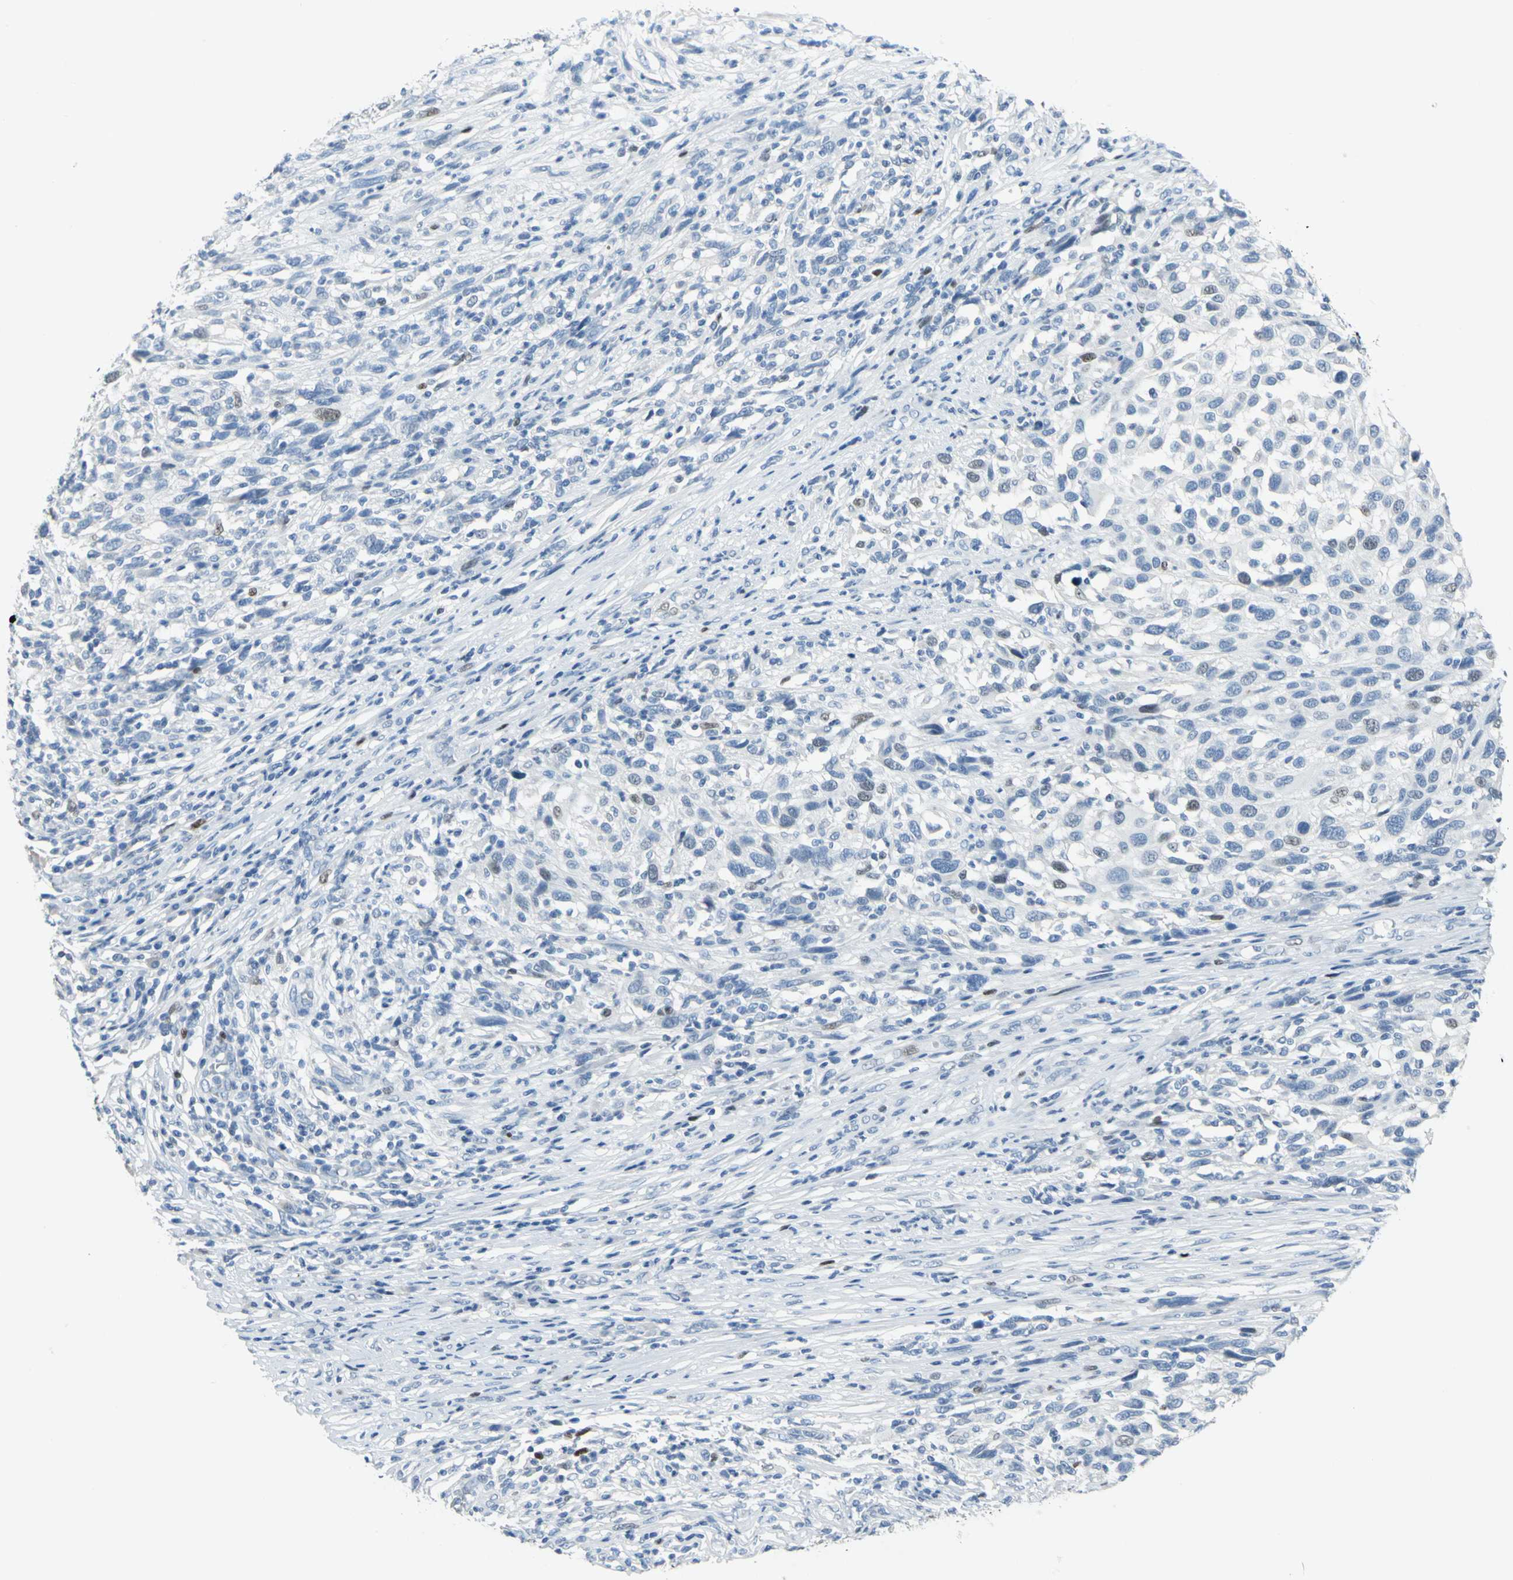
{"staining": {"intensity": "weak", "quantity": "<25%", "location": "nuclear"}, "tissue": "melanoma", "cell_type": "Tumor cells", "image_type": "cancer", "snomed": [{"axis": "morphology", "description": "Malignant melanoma, Metastatic site"}, {"axis": "topography", "description": "Lymph node"}], "caption": "DAB immunohistochemical staining of human melanoma reveals no significant positivity in tumor cells.", "gene": "MCM3", "patient": {"sex": "male", "age": 61}}